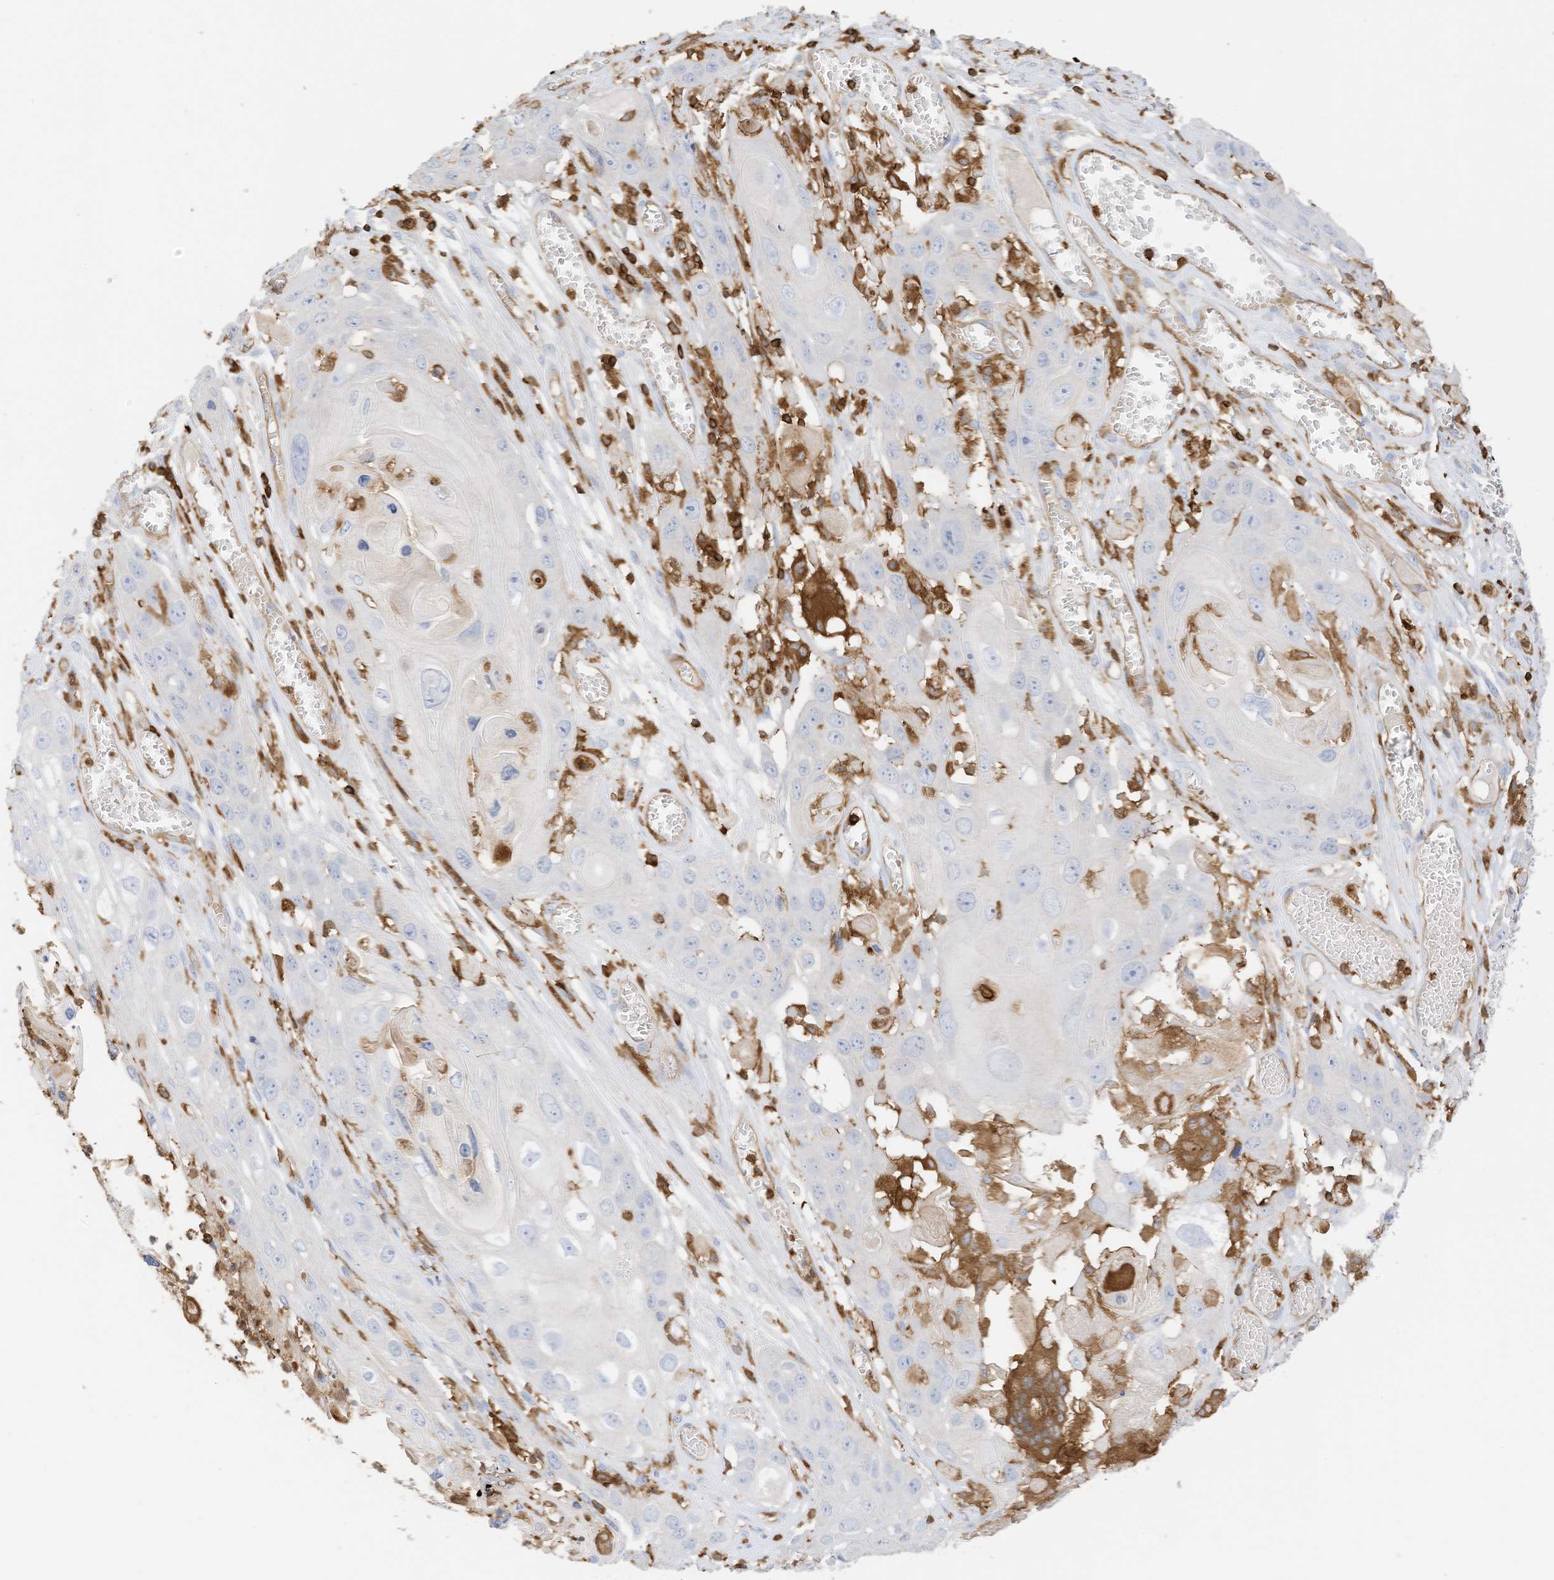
{"staining": {"intensity": "negative", "quantity": "none", "location": "none"}, "tissue": "skin cancer", "cell_type": "Tumor cells", "image_type": "cancer", "snomed": [{"axis": "morphology", "description": "Squamous cell carcinoma, NOS"}, {"axis": "topography", "description": "Skin"}], "caption": "IHC photomicrograph of human squamous cell carcinoma (skin) stained for a protein (brown), which displays no expression in tumor cells.", "gene": "ARHGAP25", "patient": {"sex": "male", "age": 55}}